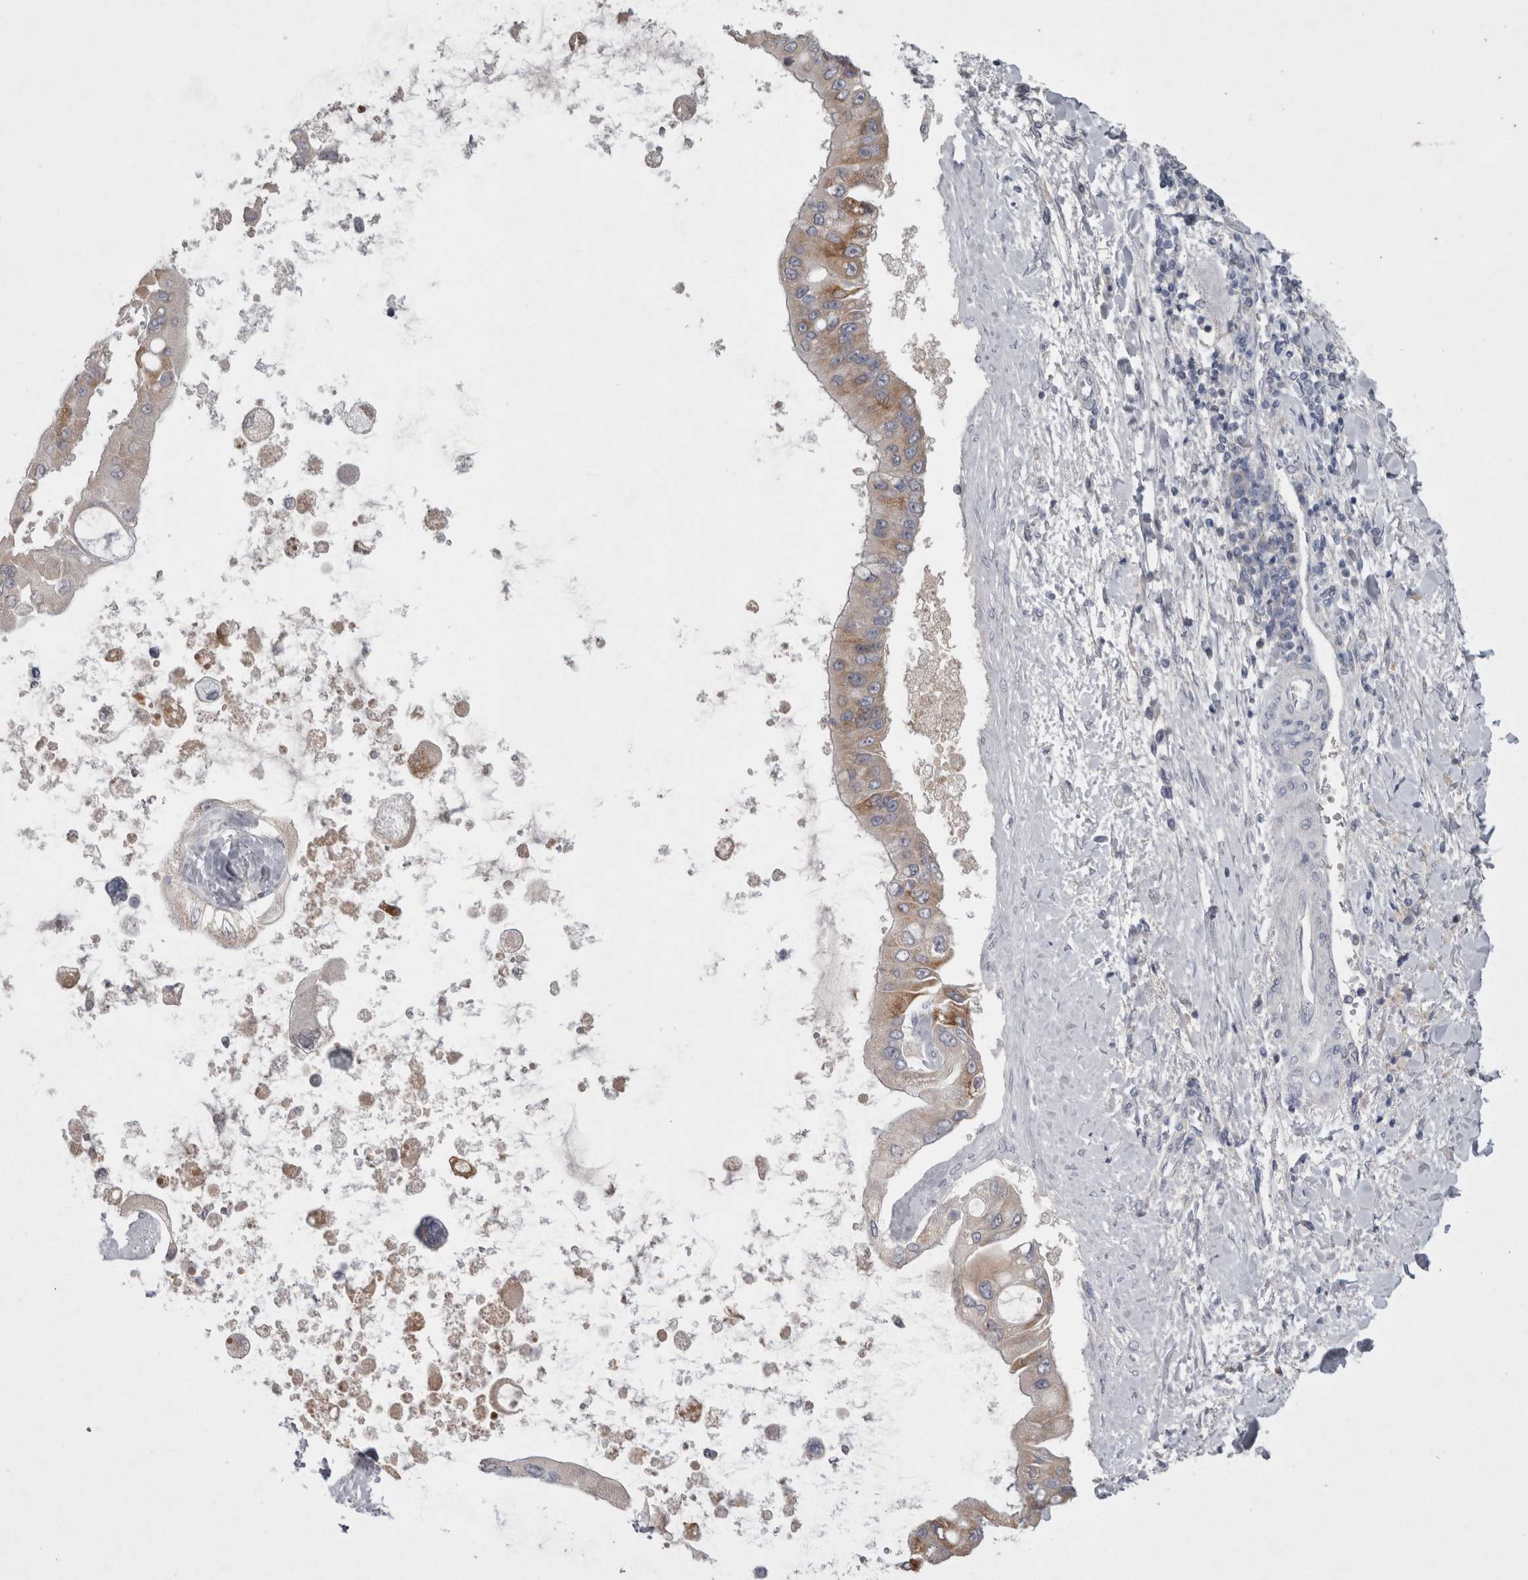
{"staining": {"intensity": "weak", "quantity": "<25%", "location": "cytoplasmic/membranous"}, "tissue": "liver cancer", "cell_type": "Tumor cells", "image_type": "cancer", "snomed": [{"axis": "morphology", "description": "Cholangiocarcinoma"}, {"axis": "topography", "description": "Liver"}], "caption": "Protein analysis of liver cancer reveals no significant staining in tumor cells.", "gene": "LRRC40", "patient": {"sex": "male", "age": 50}}